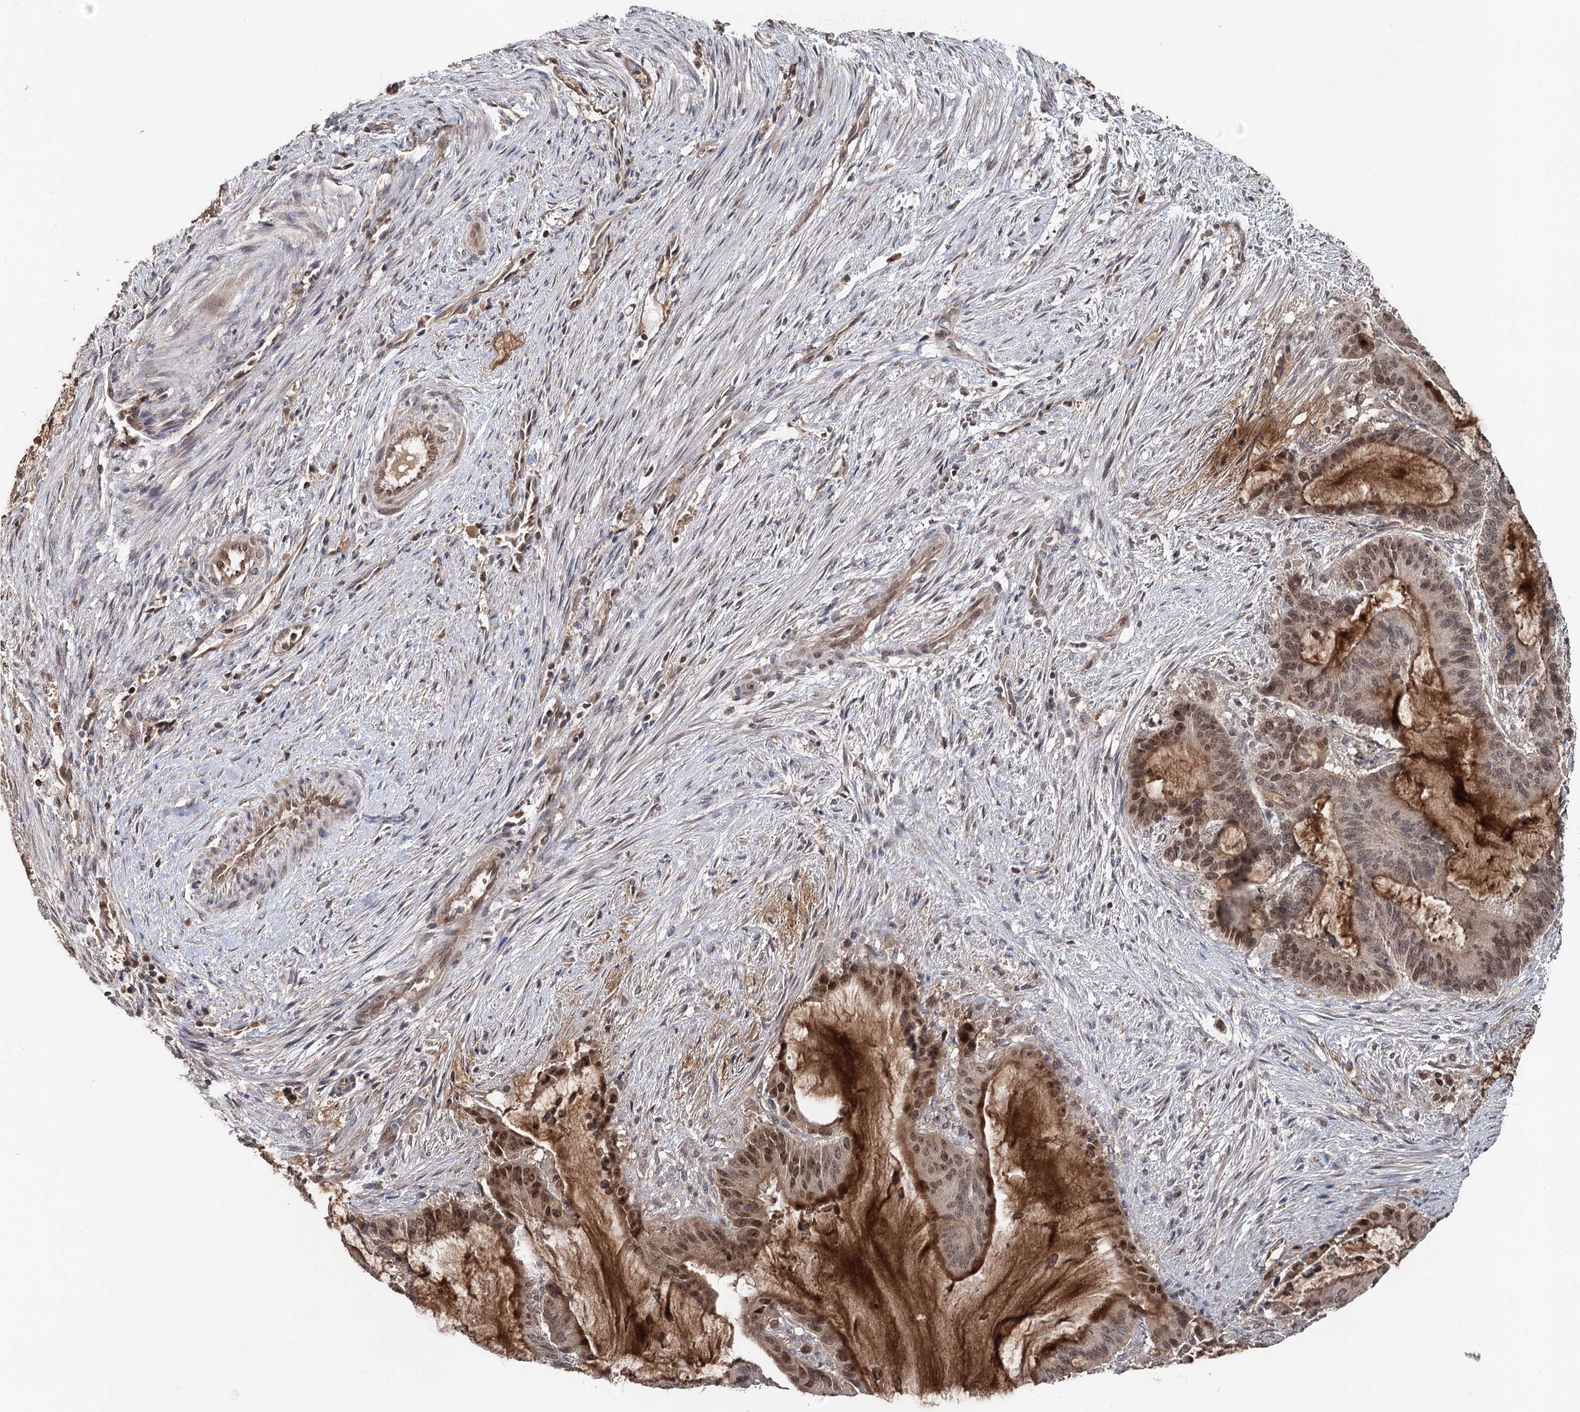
{"staining": {"intensity": "moderate", "quantity": ">75%", "location": "cytoplasmic/membranous,nuclear"}, "tissue": "liver cancer", "cell_type": "Tumor cells", "image_type": "cancer", "snomed": [{"axis": "morphology", "description": "Normal tissue, NOS"}, {"axis": "morphology", "description": "Cholangiocarcinoma"}, {"axis": "topography", "description": "Liver"}, {"axis": "topography", "description": "Peripheral nerve tissue"}], "caption": "Immunohistochemical staining of human liver cholangiocarcinoma displays moderate cytoplasmic/membranous and nuclear protein positivity in about >75% of tumor cells.", "gene": "NOPCHAP1", "patient": {"sex": "female", "age": 73}}